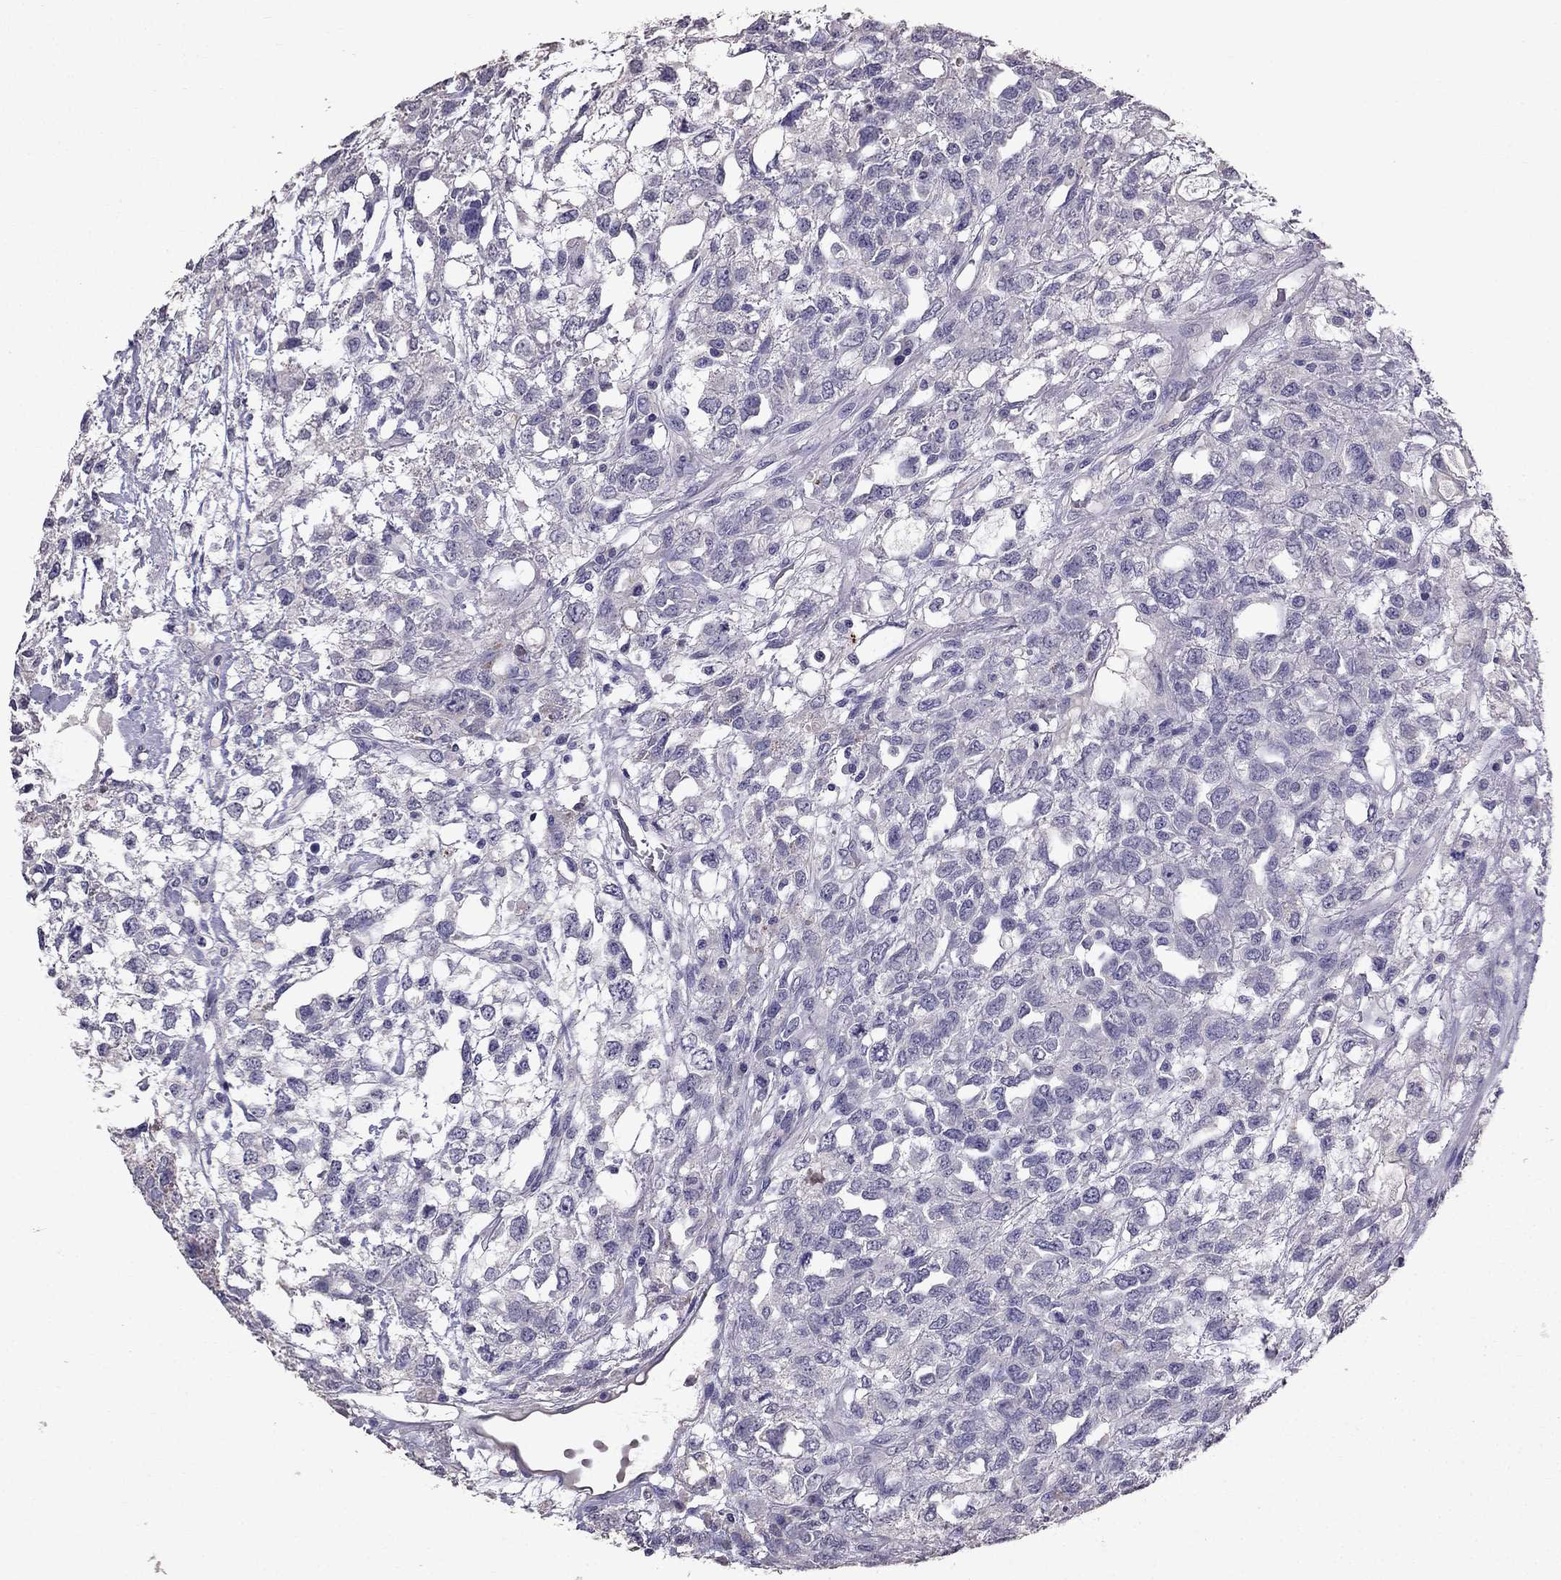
{"staining": {"intensity": "negative", "quantity": "none", "location": "none"}, "tissue": "testis cancer", "cell_type": "Tumor cells", "image_type": "cancer", "snomed": [{"axis": "morphology", "description": "Seminoma, NOS"}, {"axis": "topography", "description": "Testis"}], "caption": "Tumor cells are negative for protein expression in human testis seminoma. (IHC, brightfield microscopy, high magnification).", "gene": "SCG5", "patient": {"sex": "male", "age": 52}}